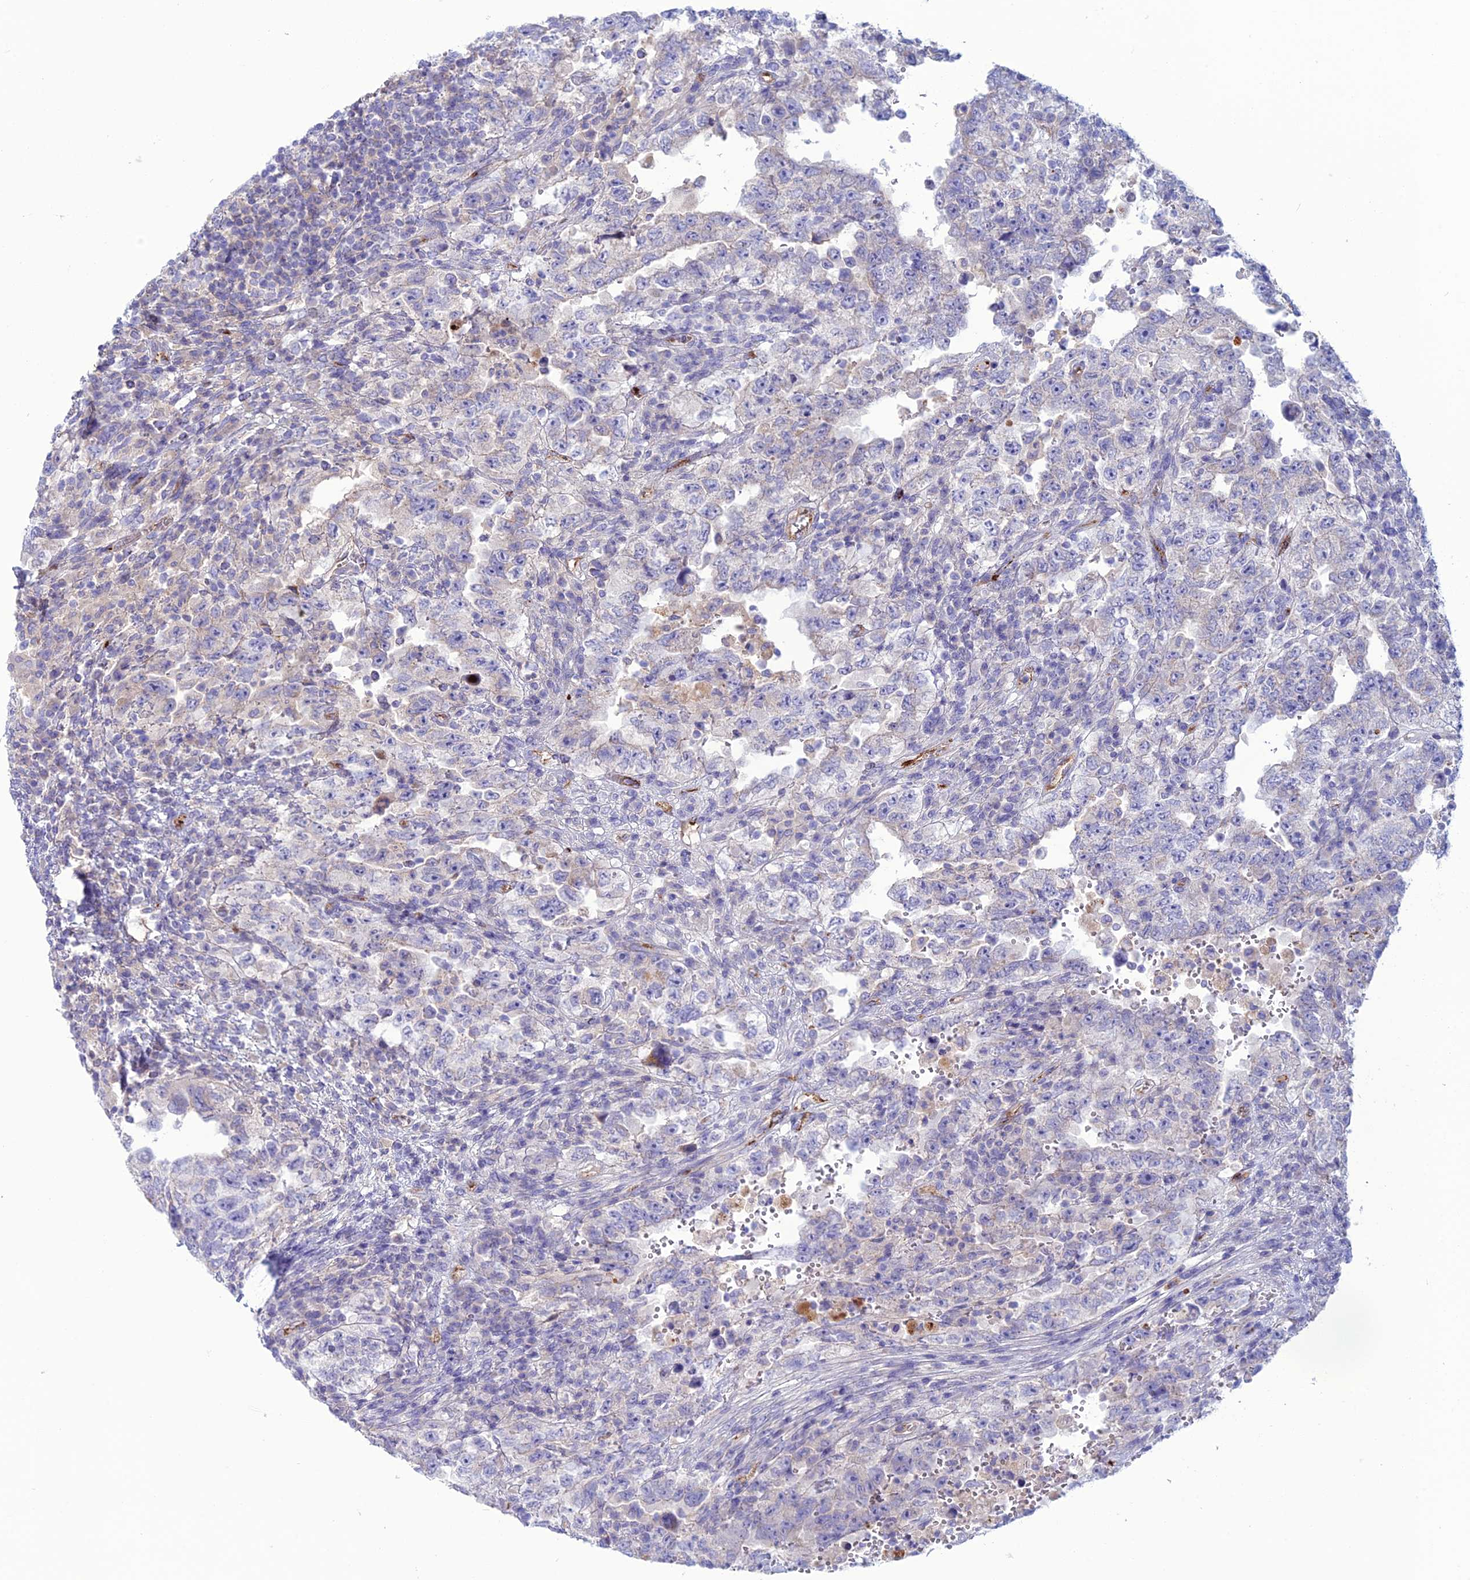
{"staining": {"intensity": "negative", "quantity": "none", "location": "none"}, "tissue": "testis cancer", "cell_type": "Tumor cells", "image_type": "cancer", "snomed": [{"axis": "morphology", "description": "Carcinoma, Embryonal, NOS"}, {"axis": "topography", "description": "Testis"}], "caption": "High magnification brightfield microscopy of testis embryonal carcinoma stained with DAB (3,3'-diaminobenzidine) (brown) and counterstained with hematoxylin (blue): tumor cells show no significant staining. (DAB immunohistochemistry (IHC) with hematoxylin counter stain).", "gene": "CDC42EP5", "patient": {"sex": "male", "age": 26}}